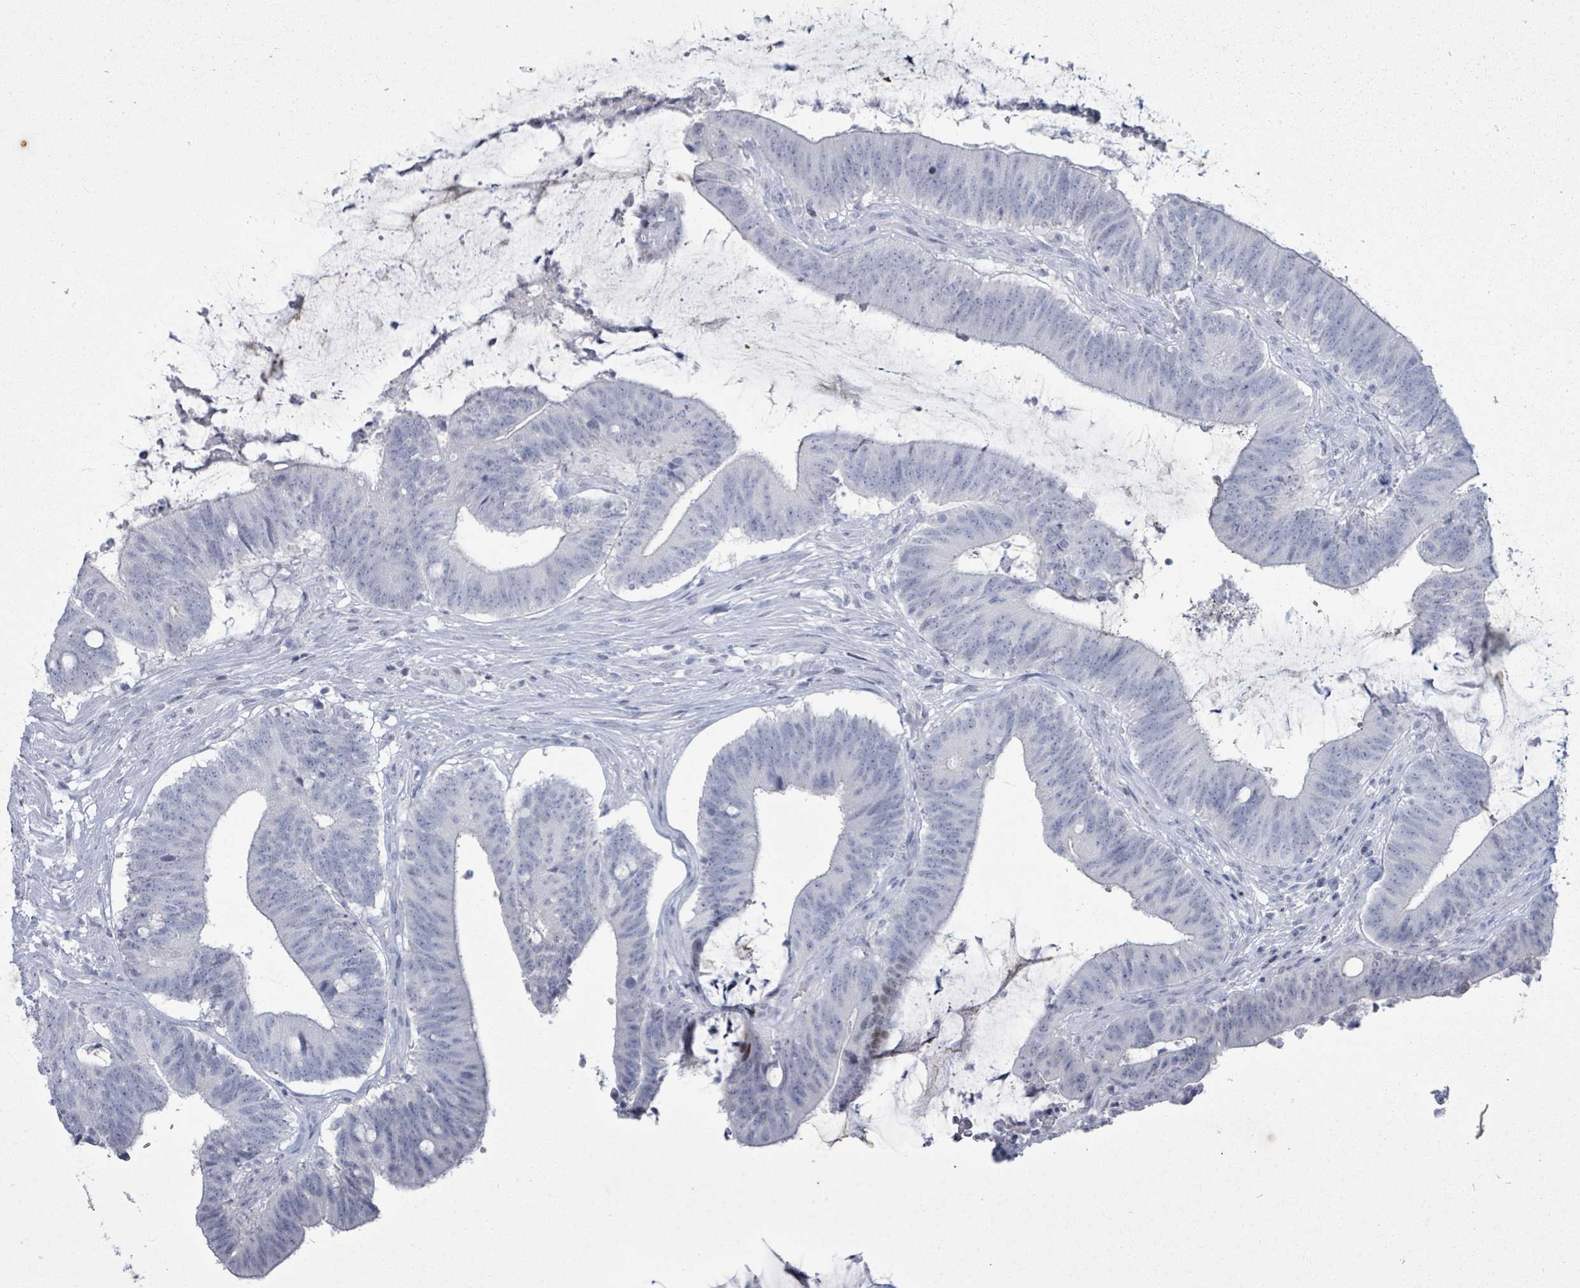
{"staining": {"intensity": "negative", "quantity": "none", "location": "none"}, "tissue": "colorectal cancer", "cell_type": "Tumor cells", "image_type": "cancer", "snomed": [{"axis": "morphology", "description": "Adenocarcinoma, NOS"}, {"axis": "topography", "description": "Colon"}], "caption": "High magnification brightfield microscopy of adenocarcinoma (colorectal) stained with DAB (3,3'-diaminobenzidine) (brown) and counterstained with hematoxylin (blue): tumor cells show no significant staining. The staining was performed using DAB to visualize the protein expression in brown, while the nuclei were stained in blue with hematoxylin (Magnification: 20x).", "gene": "MALL", "patient": {"sex": "female", "age": 43}}